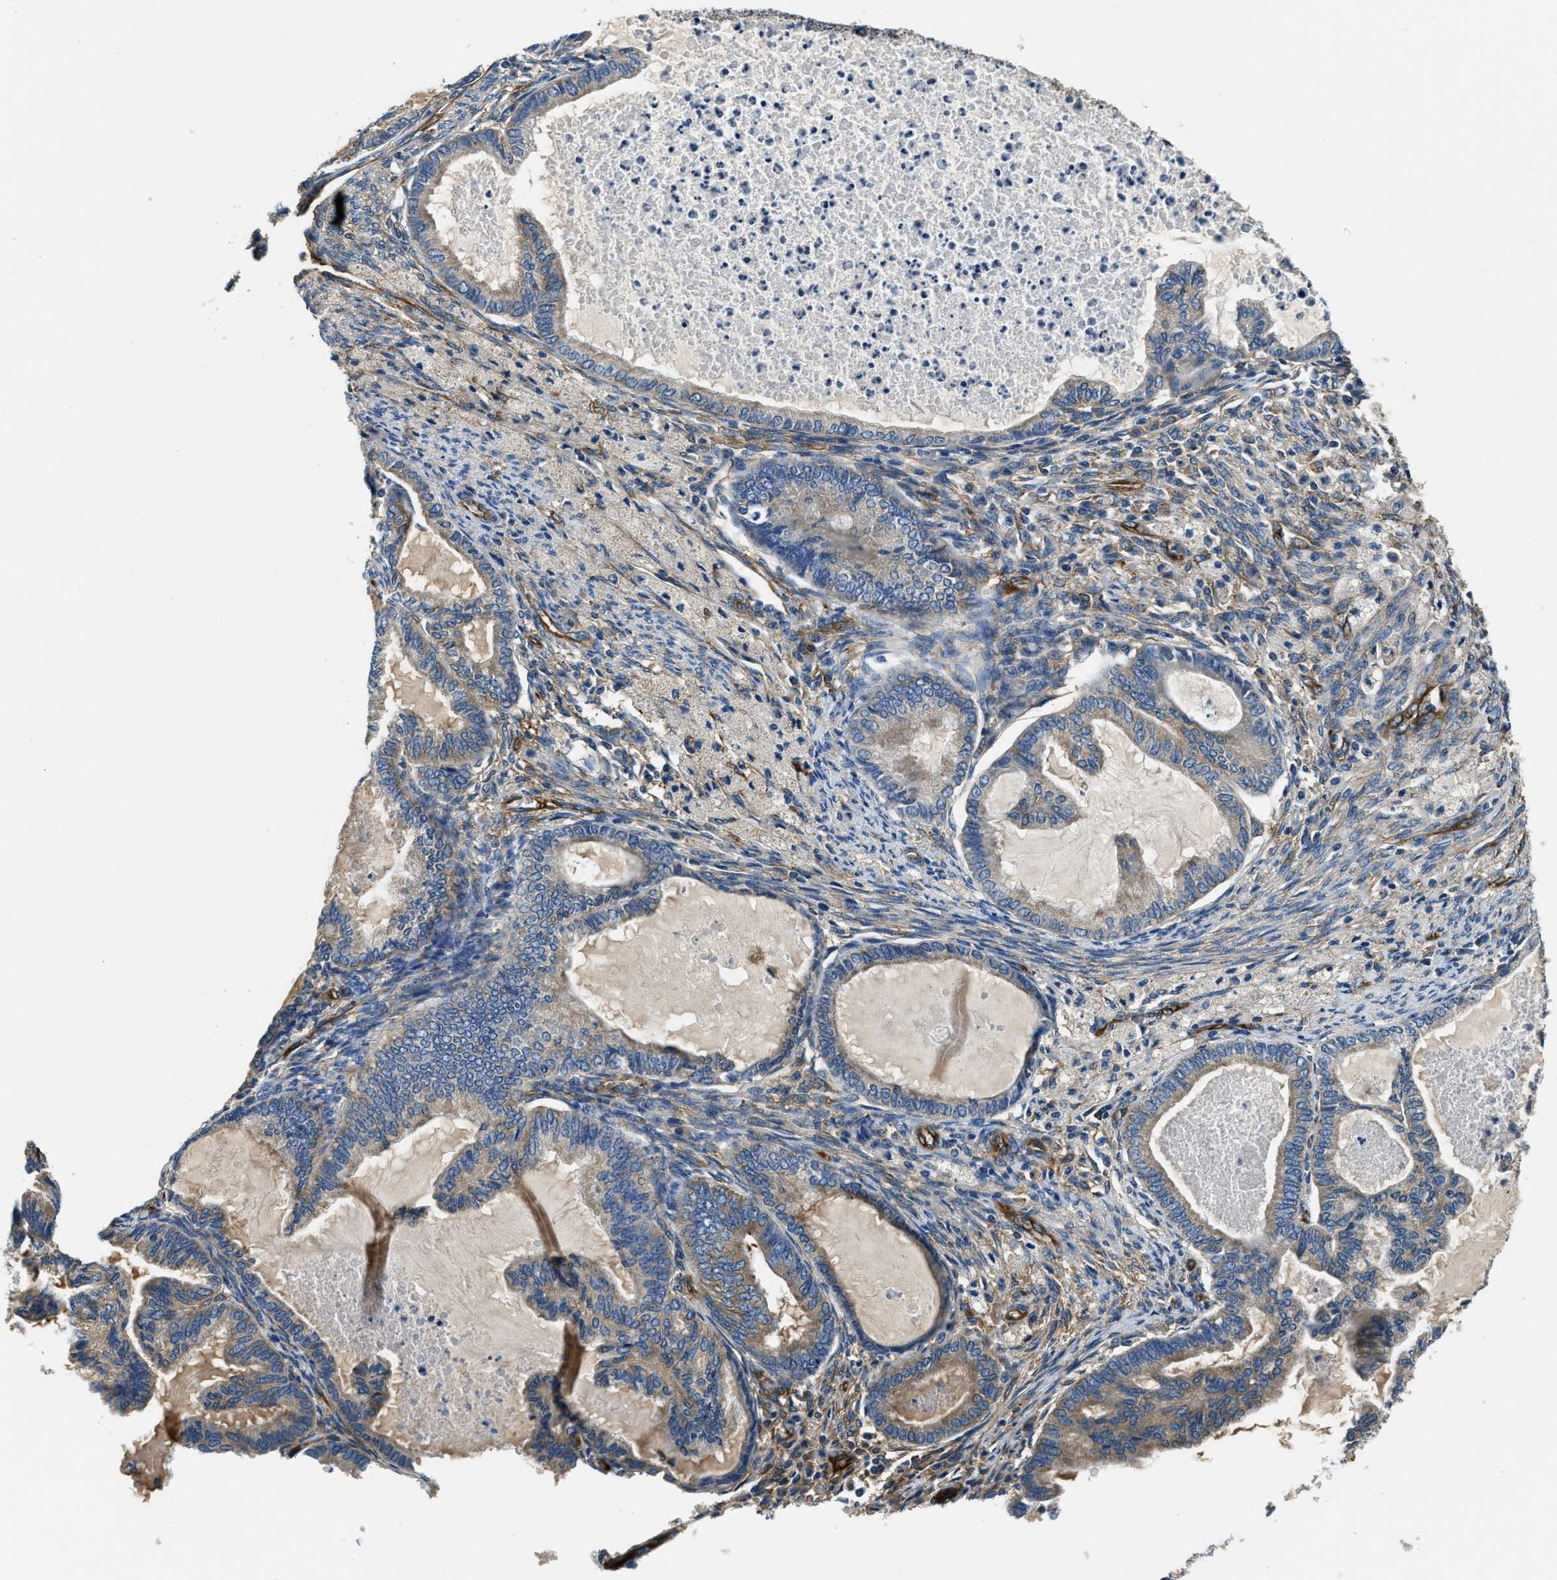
{"staining": {"intensity": "weak", "quantity": "25%-75%", "location": "cytoplasmic/membranous"}, "tissue": "cervical cancer", "cell_type": "Tumor cells", "image_type": "cancer", "snomed": [{"axis": "morphology", "description": "Normal tissue, NOS"}, {"axis": "morphology", "description": "Adenocarcinoma, NOS"}, {"axis": "topography", "description": "Cervix"}, {"axis": "topography", "description": "Endometrium"}], "caption": "Human cervical cancer stained for a protein (brown) displays weak cytoplasmic/membranous positive expression in about 25%-75% of tumor cells.", "gene": "EEA1", "patient": {"sex": "female", "age": 86}}